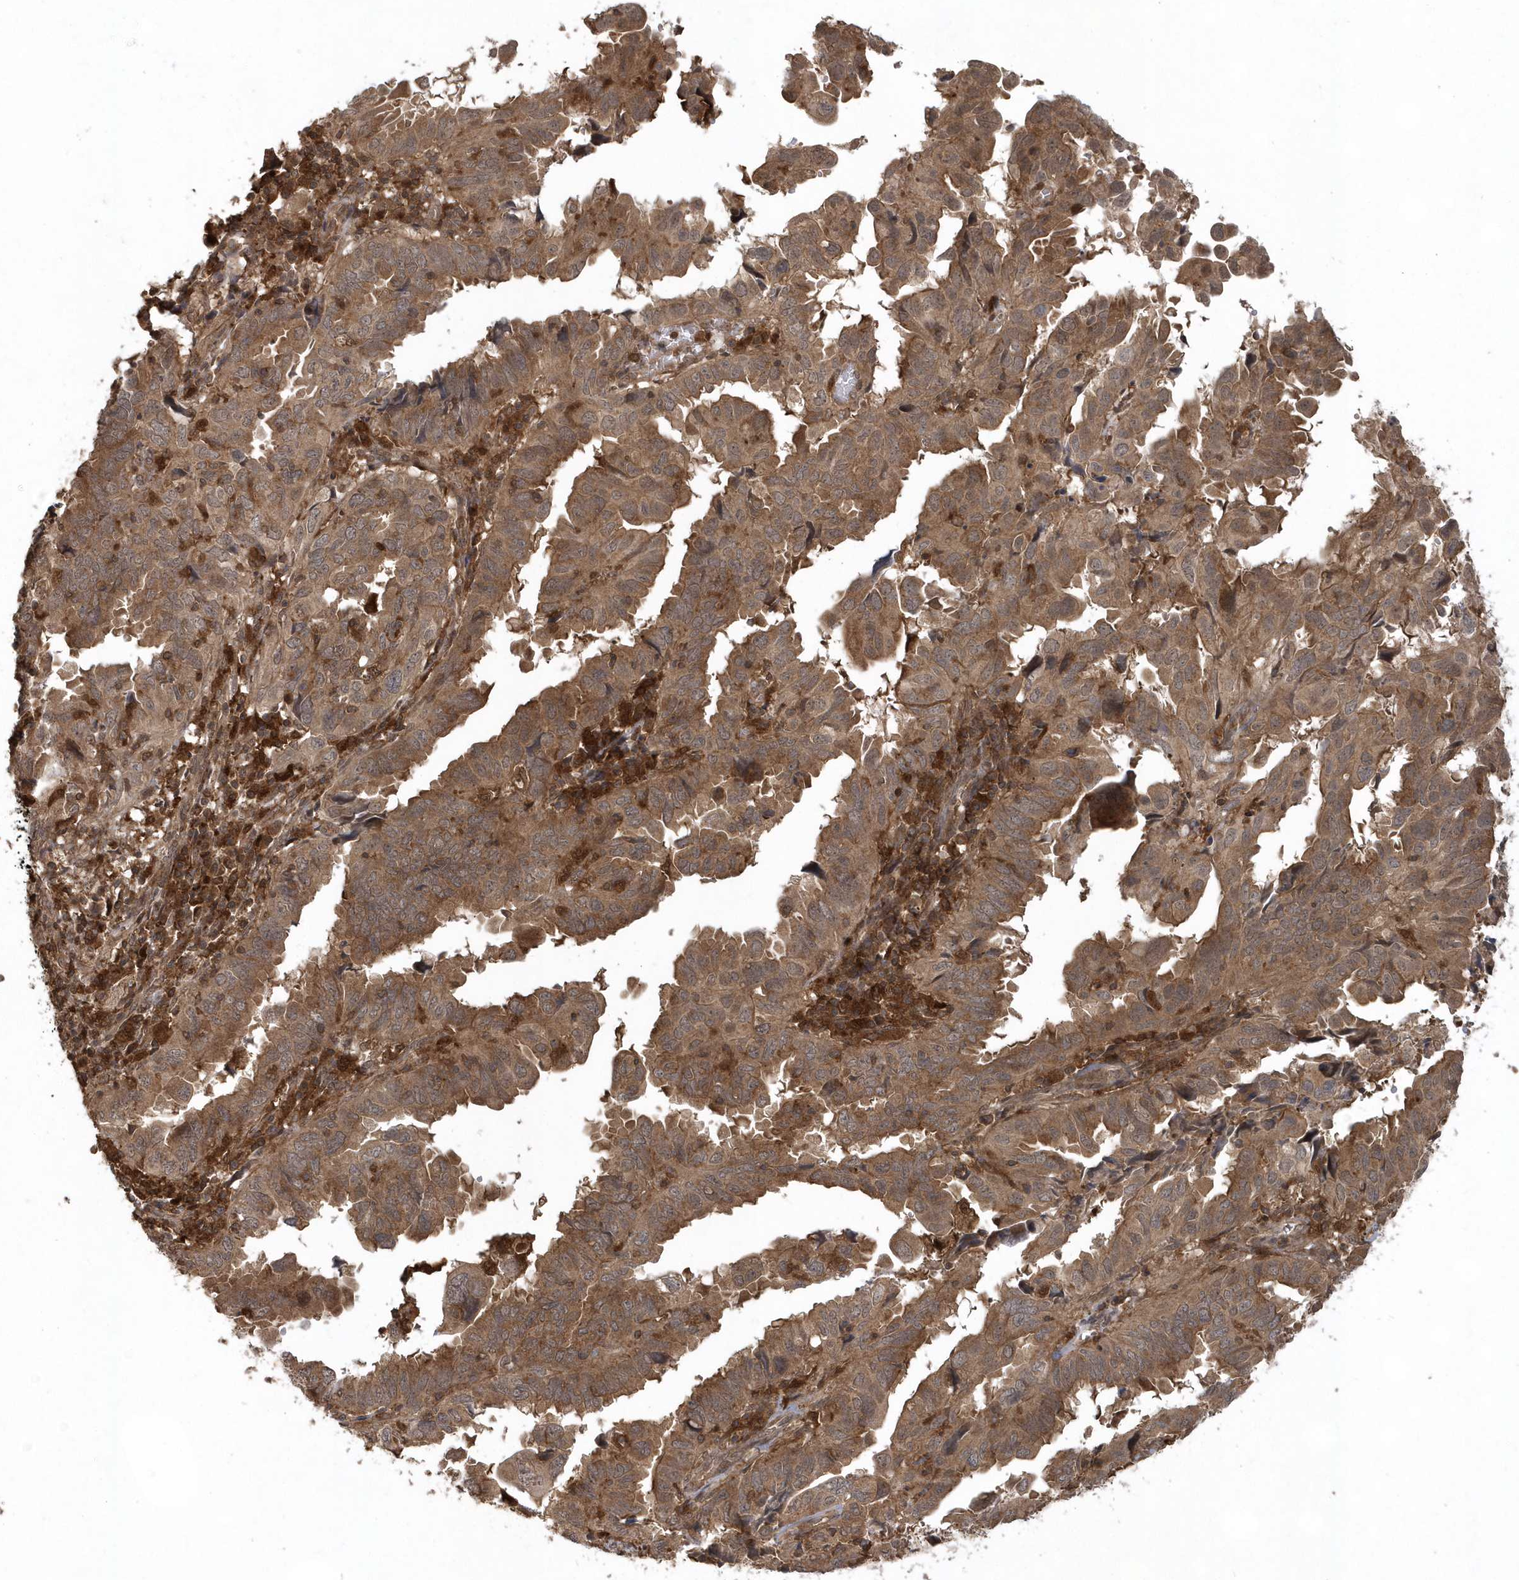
{"staining": {"intensity": "moderate", "quantity": ">75%", "location": "cytoplasmic/membranous"}, "tissue": "endometrial cancer", "cell_type": "Tumor cells", "image_type": "cancer", "snomed": [{"axis": "morphology", "description": "Adenocarcinoma, NOS"}, {"axis": "topography", "description": "Uterus"}], "caption": "Endometrial adenocarcinoma stained with a brown dye exhibits moderate cytoplasmic/membranous positive positivity in about >75% of tumor cells.", "gene": "LACC1", "patient": {"sex": "female", "age": 77}}